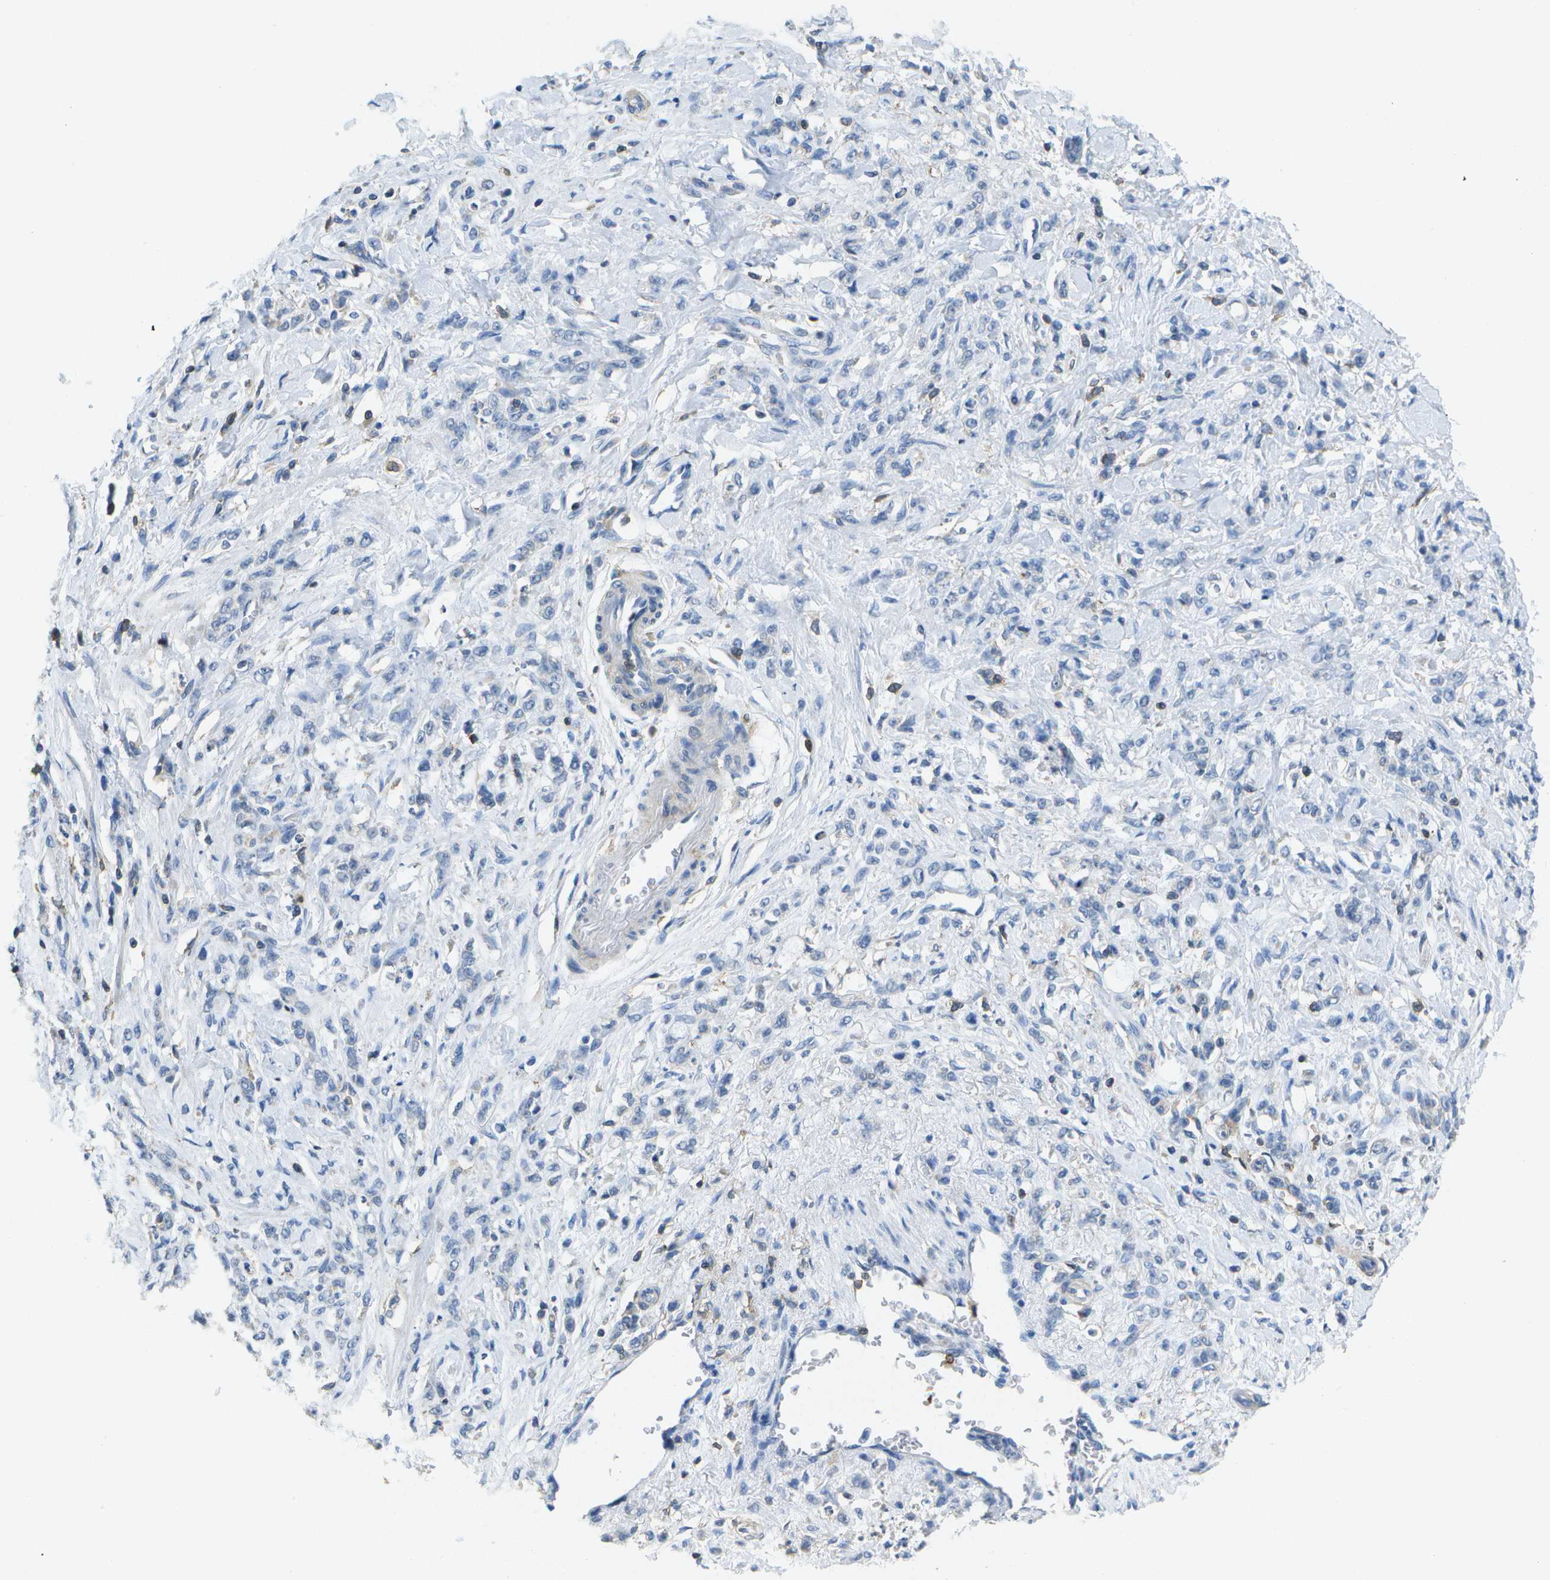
{"staining": {"intensity": "negative", "quantity": "none", "location": "none"}, "tissue": "stomach cancer", "cell_type": "Tumor cells", "image_type": "cancer", "snomed": [{"axis": "morphology", "description": "Normal tissue, NOS"}, {"axis": "morphology", "description": "Adenocarcinoma, NOS"}, {"axis": "topography", "description": "Stomach"}], "caption": "IHC photomicrograph of adenocarcinoma (stomach) stained for a protein (brown), which displays no expression in tumor cells.", "gene": "RCSD1", "patient": {"sex": "male", "age": 82}}